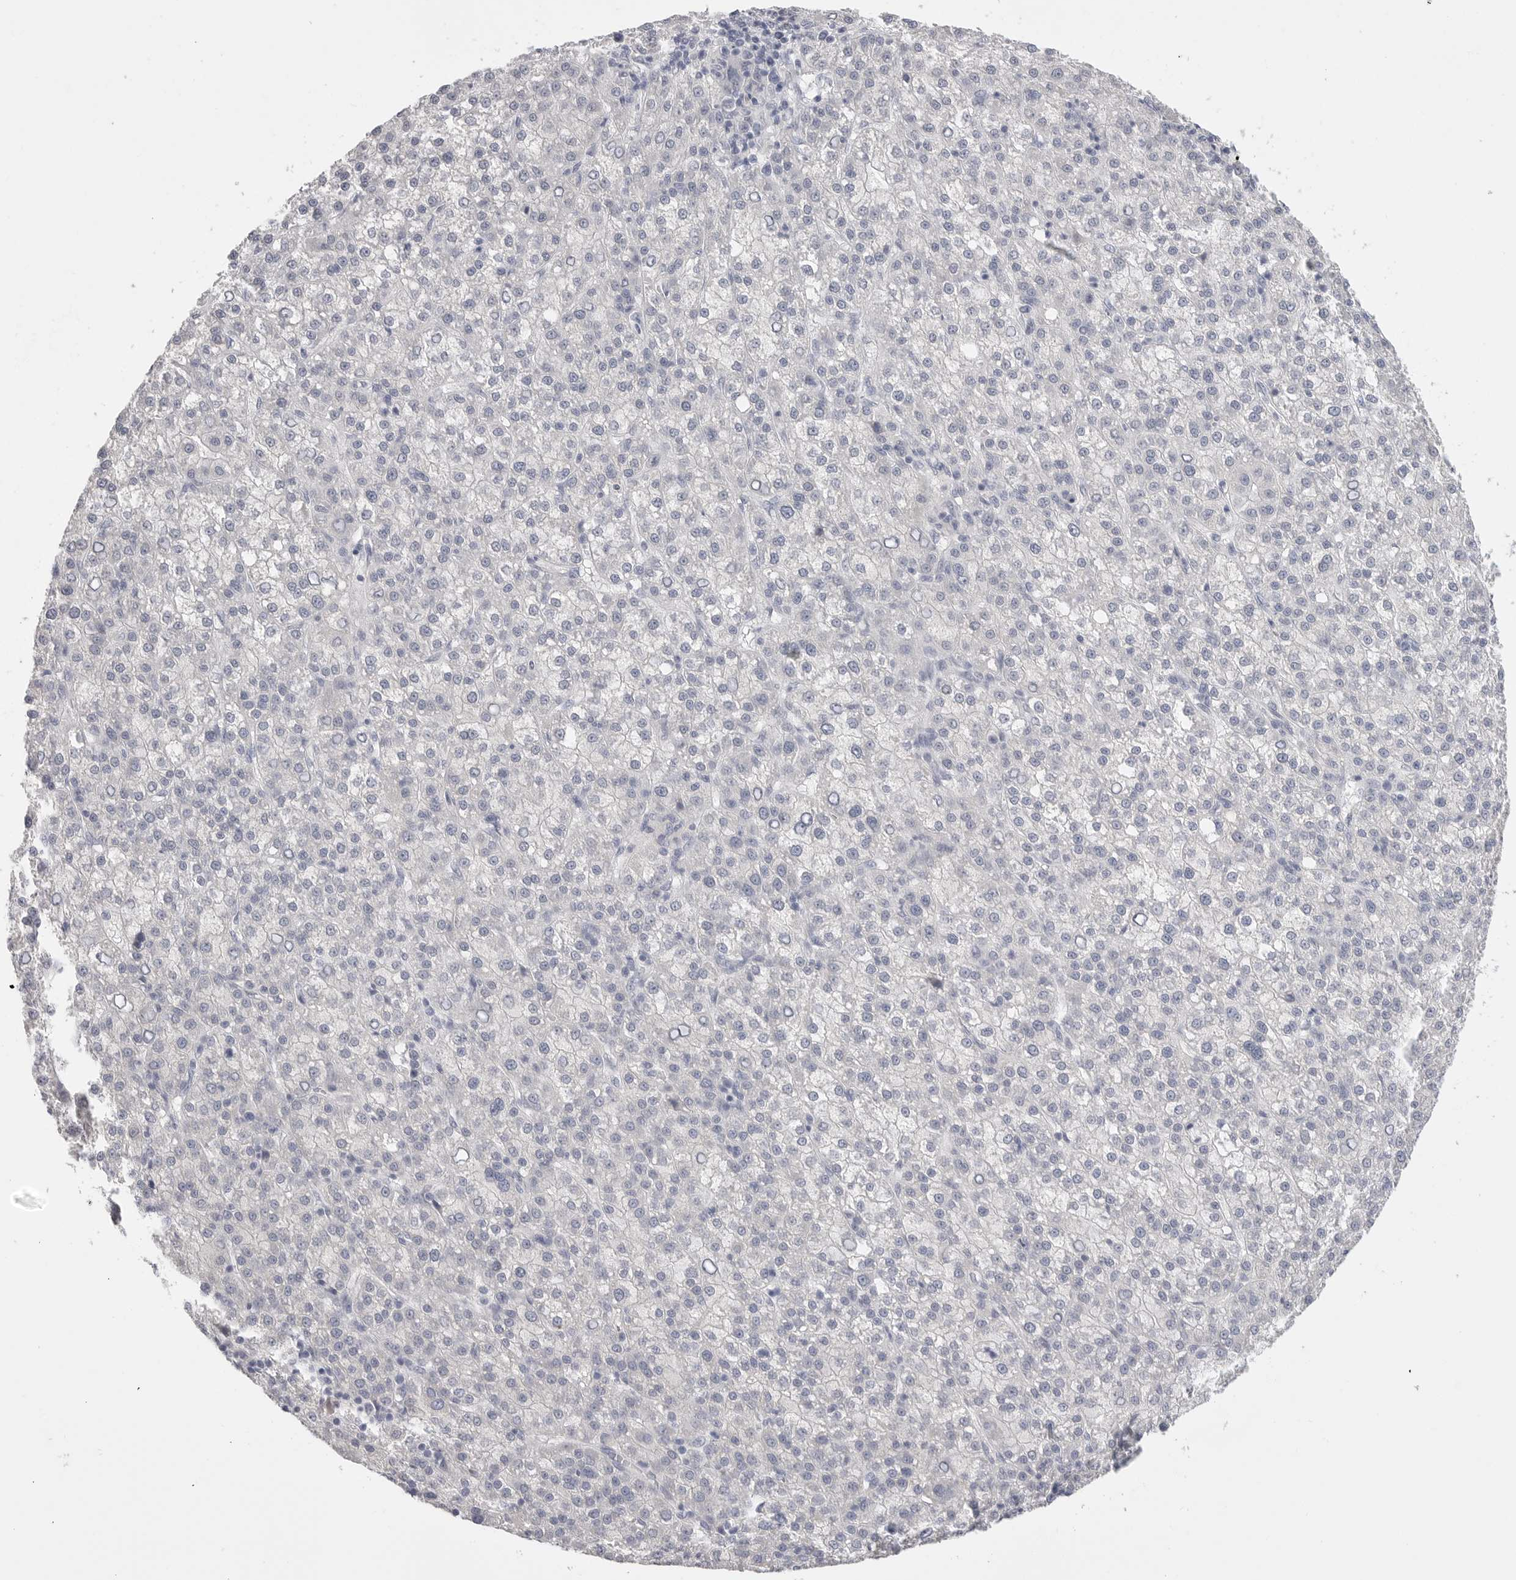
{"staining": {"intensity": "negative", "quantity": "none", "location": "none"}, "tissue": "liver cancer", "cell_type": "Tumor cells", "image_type": "cancer", "snomed": [{"axis": "morphology", "description": "Carcinoma, Hepatocellular, NOS"}, {"axis": "topography", "description": "Liver"}], "caption": "Photomicrograph shows no protein expression in tumor cells of liver cancer tissue.", "gene": "FBN2", "patient": {"sex": "female", "age": 58}}